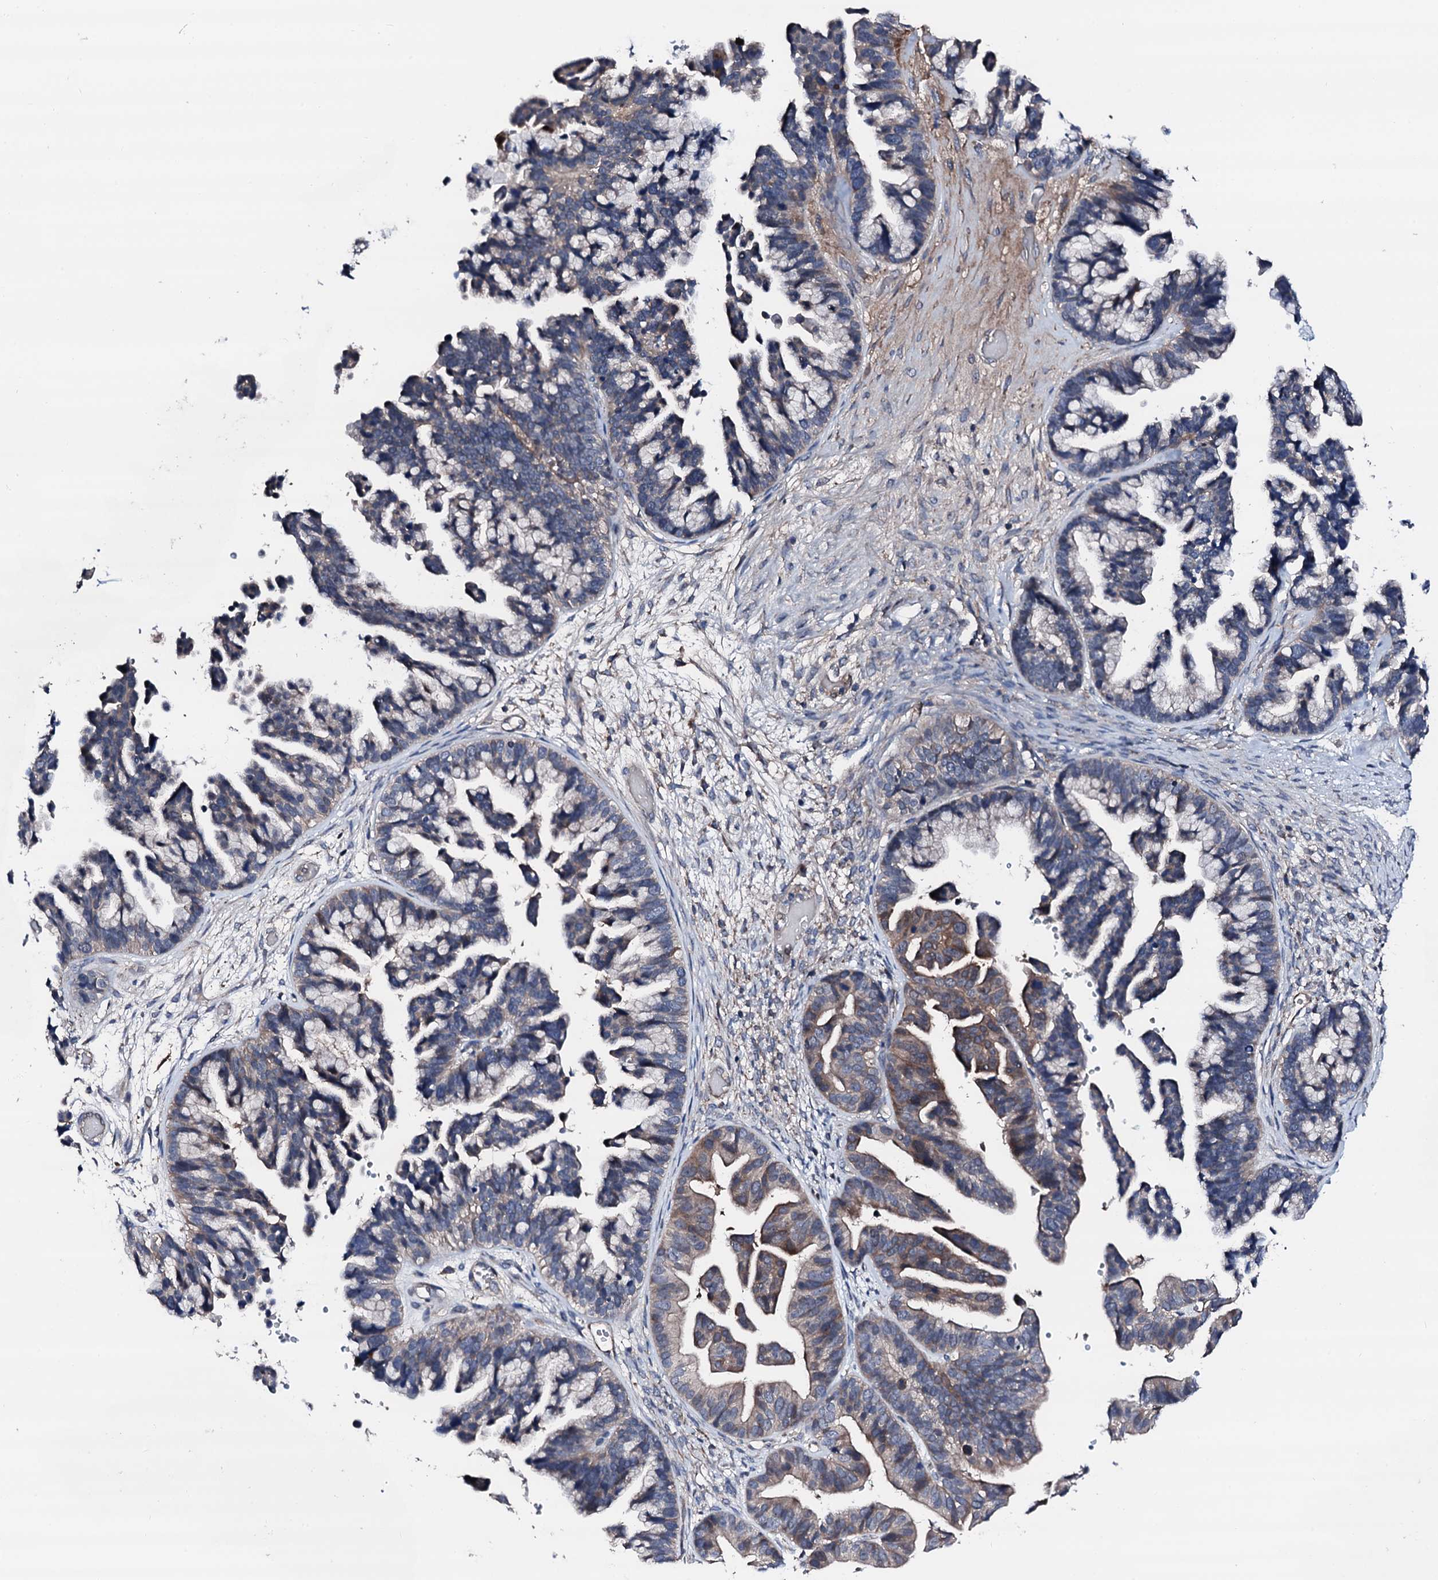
{"staining": {"intensity": "weak", "quantity": "<25%", "location": "cytoplasmic/membranous"}, "tissue": "ovarian cancer", "cell_type": "Tumor cells", "image_type": "cancer", "snomed": [{"axis": "morphology", "description": "Cystadenocarcinoma, serous, NOS"}, {"axis": "topography", "description": "Ovary"}], "caption": "A histopathology image of serous cystadenocarcinoma (ovarian) stained for a protein reveals no brown staining in tumor cells. (Brightfield microscopy of DAB immunohistochemistry (IHC) at high magnification).", "gene": "TRAFD1", "patient": {"sex": "female", "age": 56}}